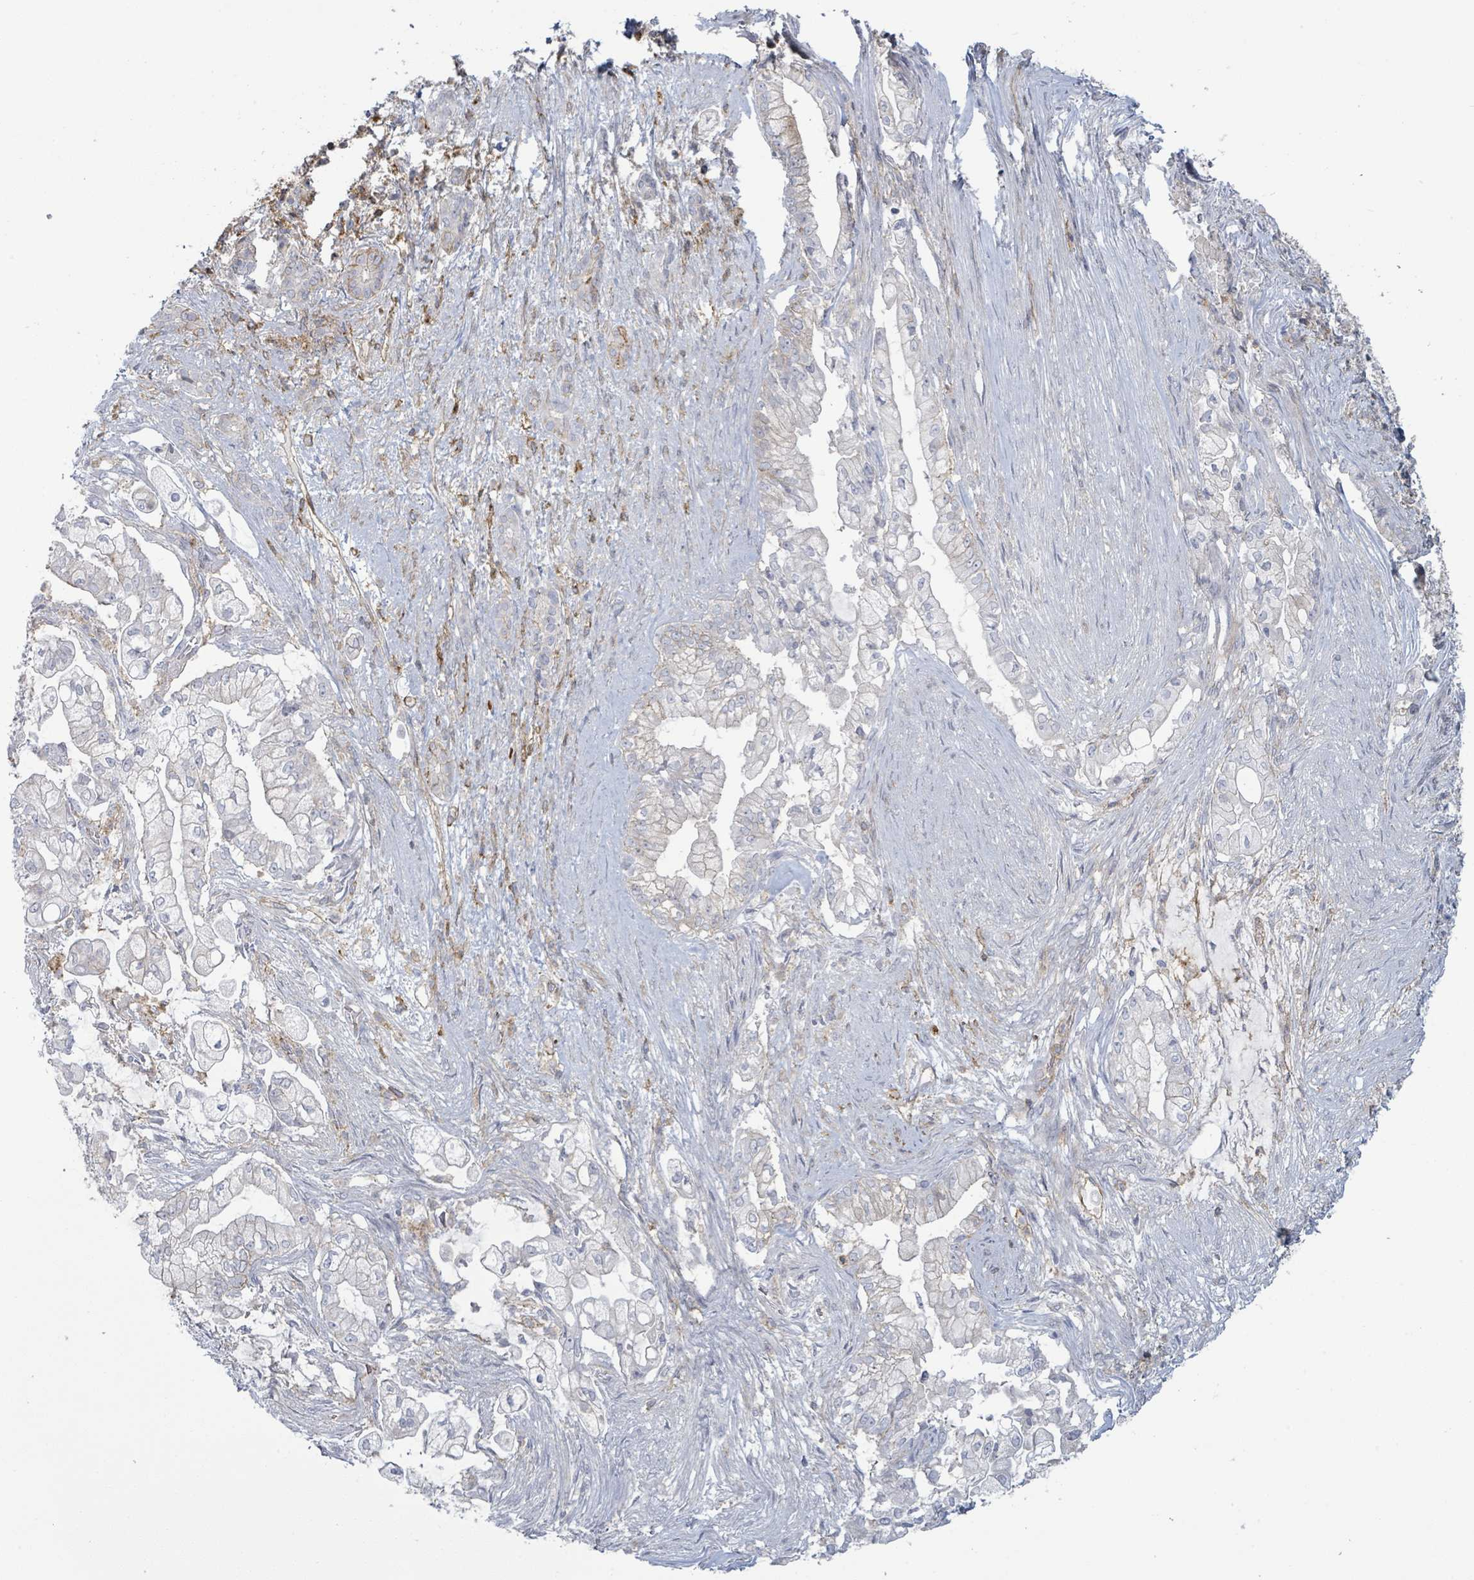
{"staining": {"intensity": "negative", "quantity": "none", "location": "none"}, "tissue": "pancreatic cancer", "cell_type": "Tumor cells", "image_type": "cancer", "snomed": [{"axis": "morphology", "description": "Adenocarcinoma, NOS"}, {"axis": "topography", "description": "Pancreas"}], "caption": "Pancreatic adenocarcinoma stained for a protein using IHC displays no positivity tumor cells.", "gene": "TNFRSF14", "patient": {"sex": "female", "age": 69}}